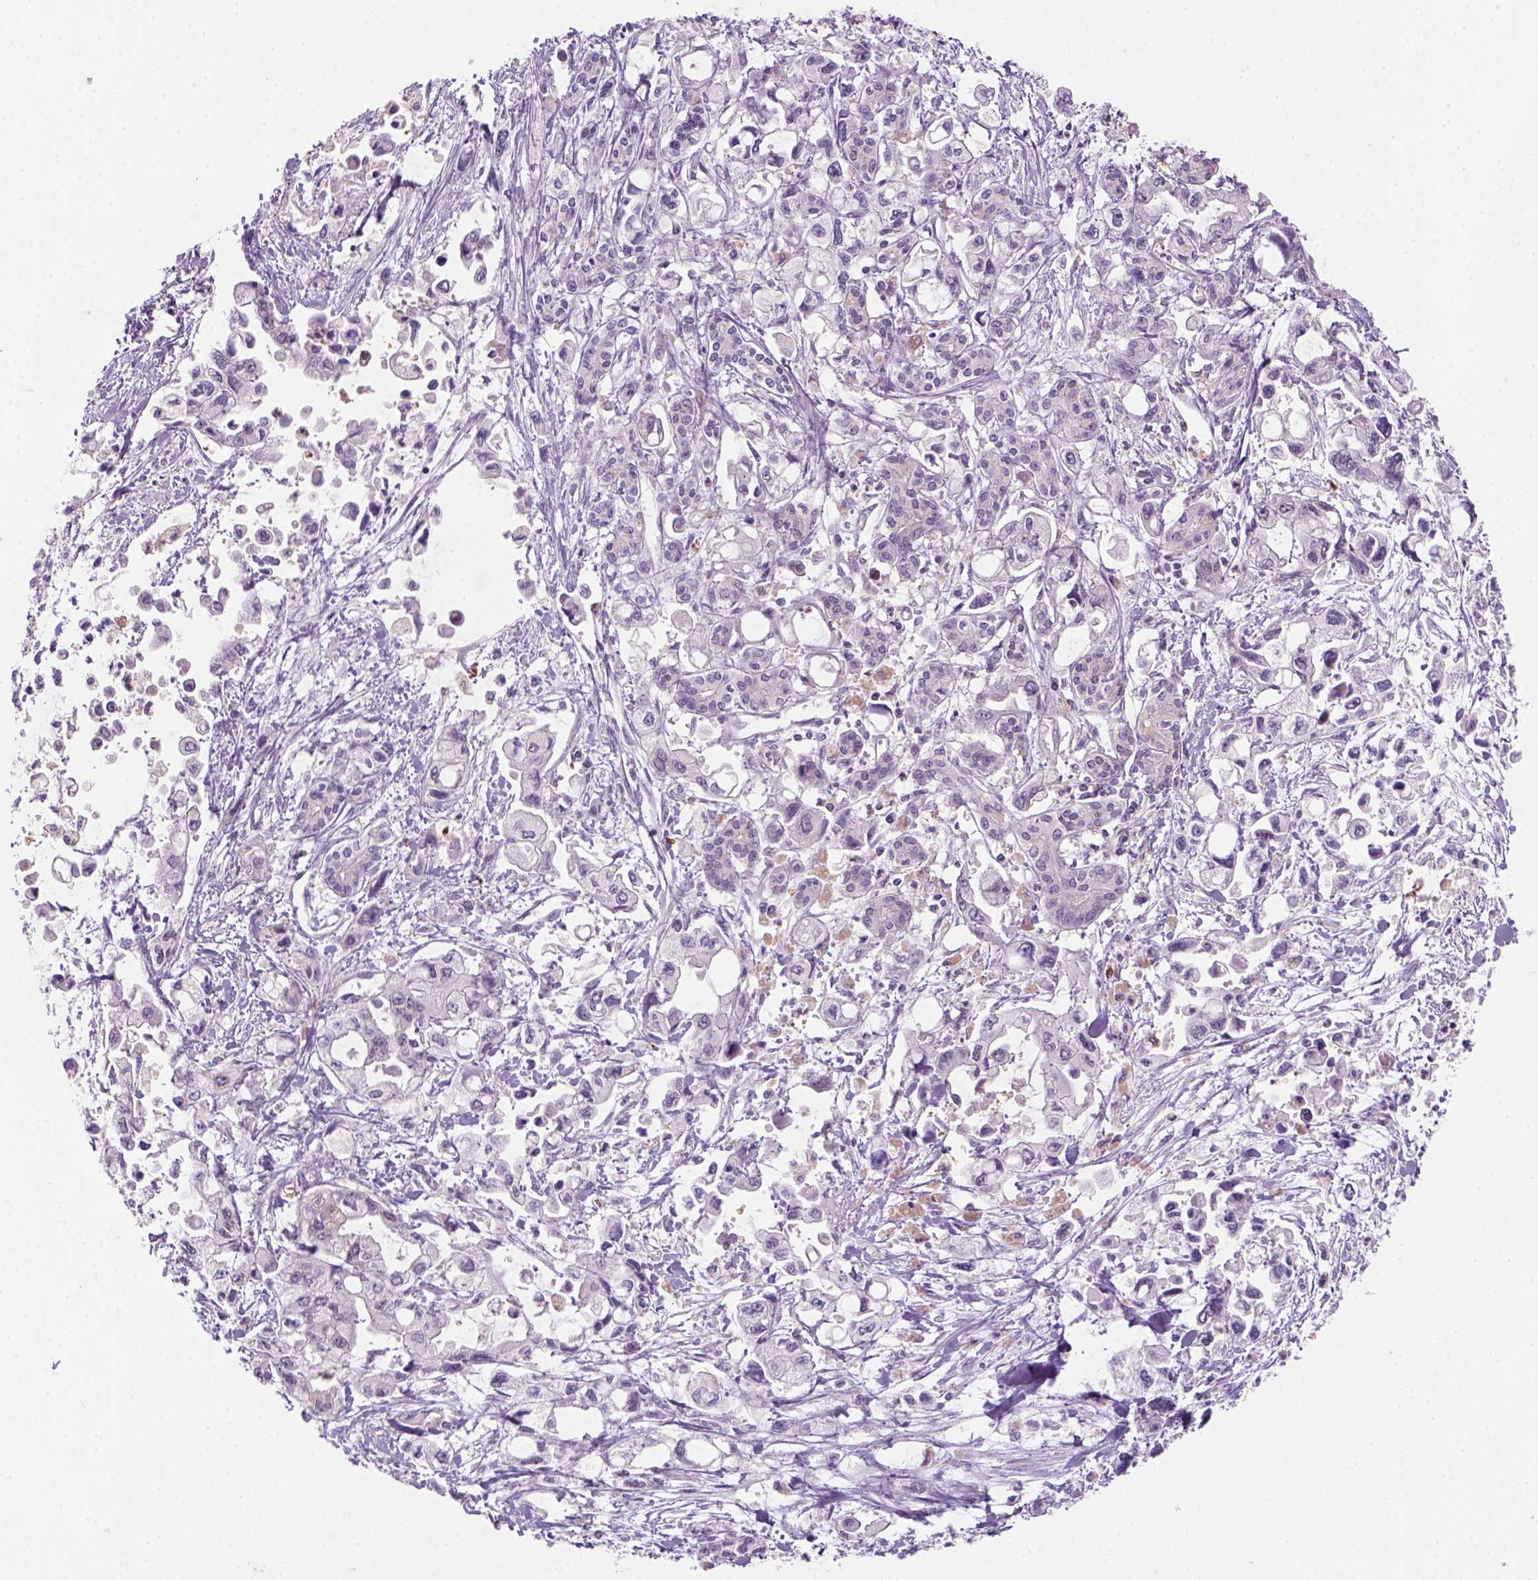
{"staining": {"intensity": "negative", "quantity": "none", "location": "none"}, "tissue": "pancreatic cancer", "cell_type": "Tumor cells", "image_type": "cancer", "snomed": [{"axis": "morphology", "description": "Adenocarcinoma, NOS"}, {"axis": "topography", "description": "Pancreas"}], "caption": "DAB (3,3'-diaminobenzidine) immunohistochemical staining of pancreatic adenocarcinoma exhibits no significant expression in tumor cells. Nuclei are stained in blue.", "gene": "GOT1", "patient": {"sex": "female", "age": 61}}